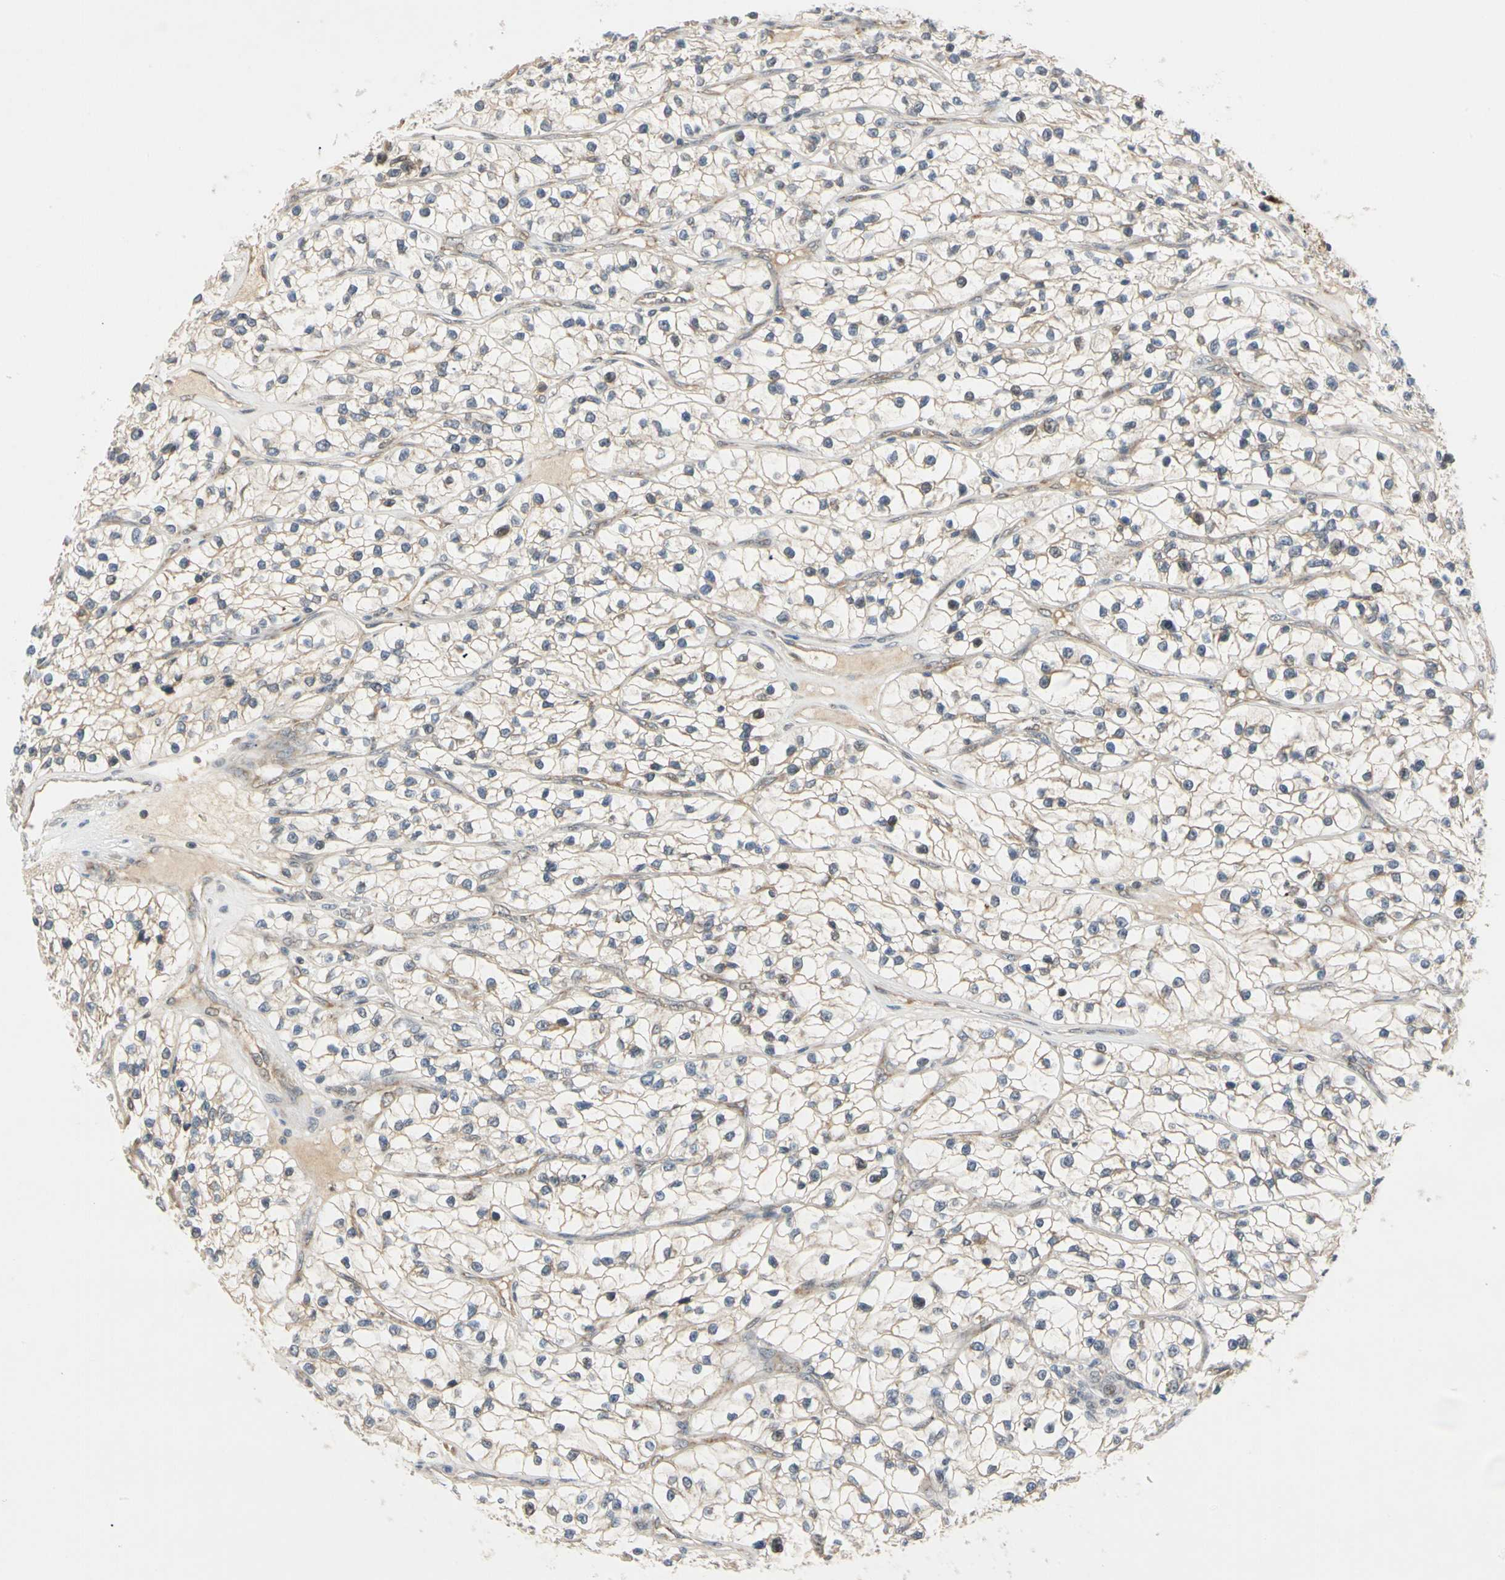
{"staining": {"intensity": "negative", "quantity": "none", "location": "none"}, "tissue": "renal cancer", "cell_type": "Tumor cells", "image_type": "cancer", "snomed": [{"axis": "morphology", "description": "Adenocarcinoma, NOS"}, {"axis": "topography", "description": "Kidney"}], "caption": "Immunohistochemical staining of human renal cancer exhibits no significant expression in tumor cells.", "gene": "RIOX2", "patient": {"sex": "female", "age": 57}}